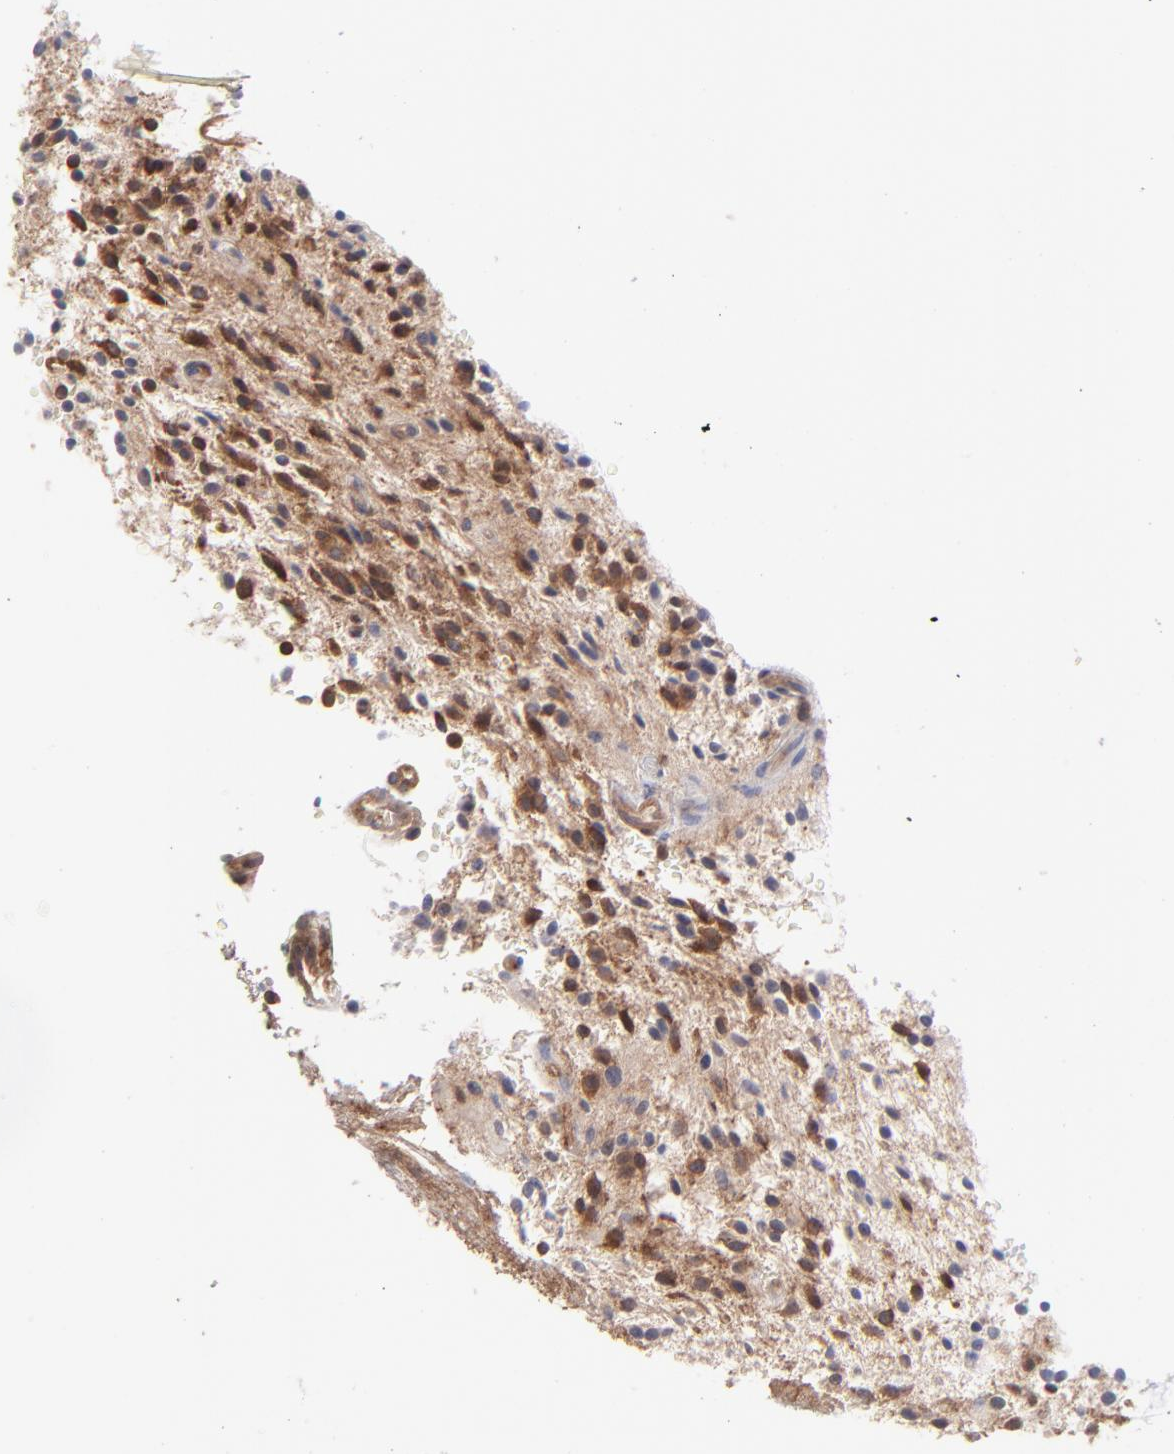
{"staining": {"intensity": "moderate", "quantity": ">75%", "location": "cytoplasmic/membranous"}, "tissue": "glioma", "cell_type": "Tumor cells", "image_type": "cancer", "snomed": [{"axis": "morphology", "description": "Glioma, malignant, NOS"}, {"axis": "topography", "description": "Cerebellum"}], "caption": "This is a micrograph of immunohistochemistry staining of glioma, which shows moderate staining in the cytoplasmic/membranous of tumor cells.", "gene": "MAPRE1", "patient": {"sex": "female", "age": 10}}